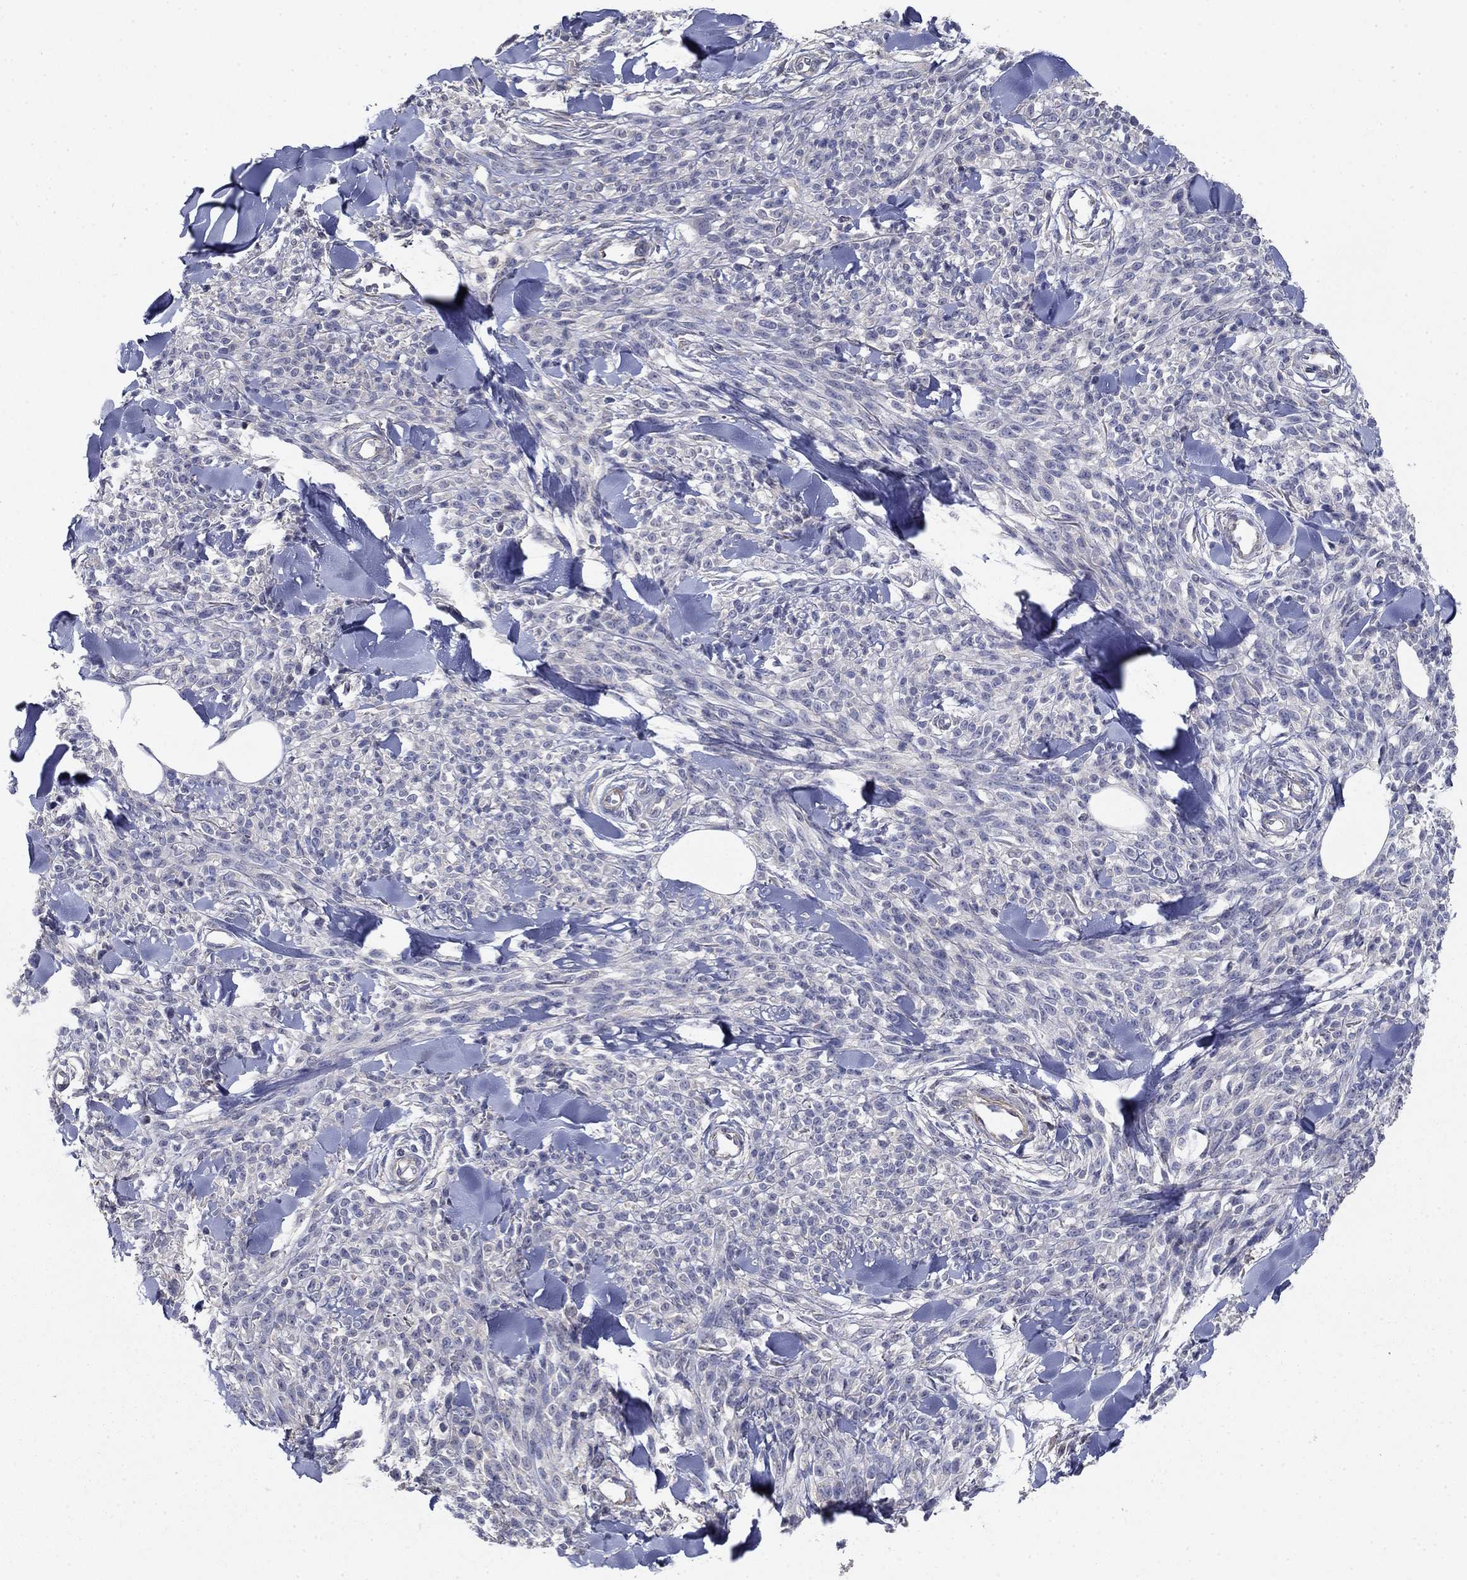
{"staining": {"intensity": "negative", "quantity": "none", "location": "none"}, "tissue": "melanoma", "cell_type": "Tumor cells", "image_type": "cancer", "snomed": [{"axis": "morphology", "description": "Malignant melanoma, NOS"}, {"axis": "topography", "description": "Skin"}, {"axis": "topography", "description": "Skin of trunk"}], "caption": "Immunohistochemistry micrograph of melanoma stained for a protein (brown), which exhibits no staining in tumor cells. (DAB (3,3'-diaminobenzidine) immunohistochemistry (IHC) with hematoxylin counter stain).", "gene": "GRK7", "patient": {"sex": "male", "age": 74}}